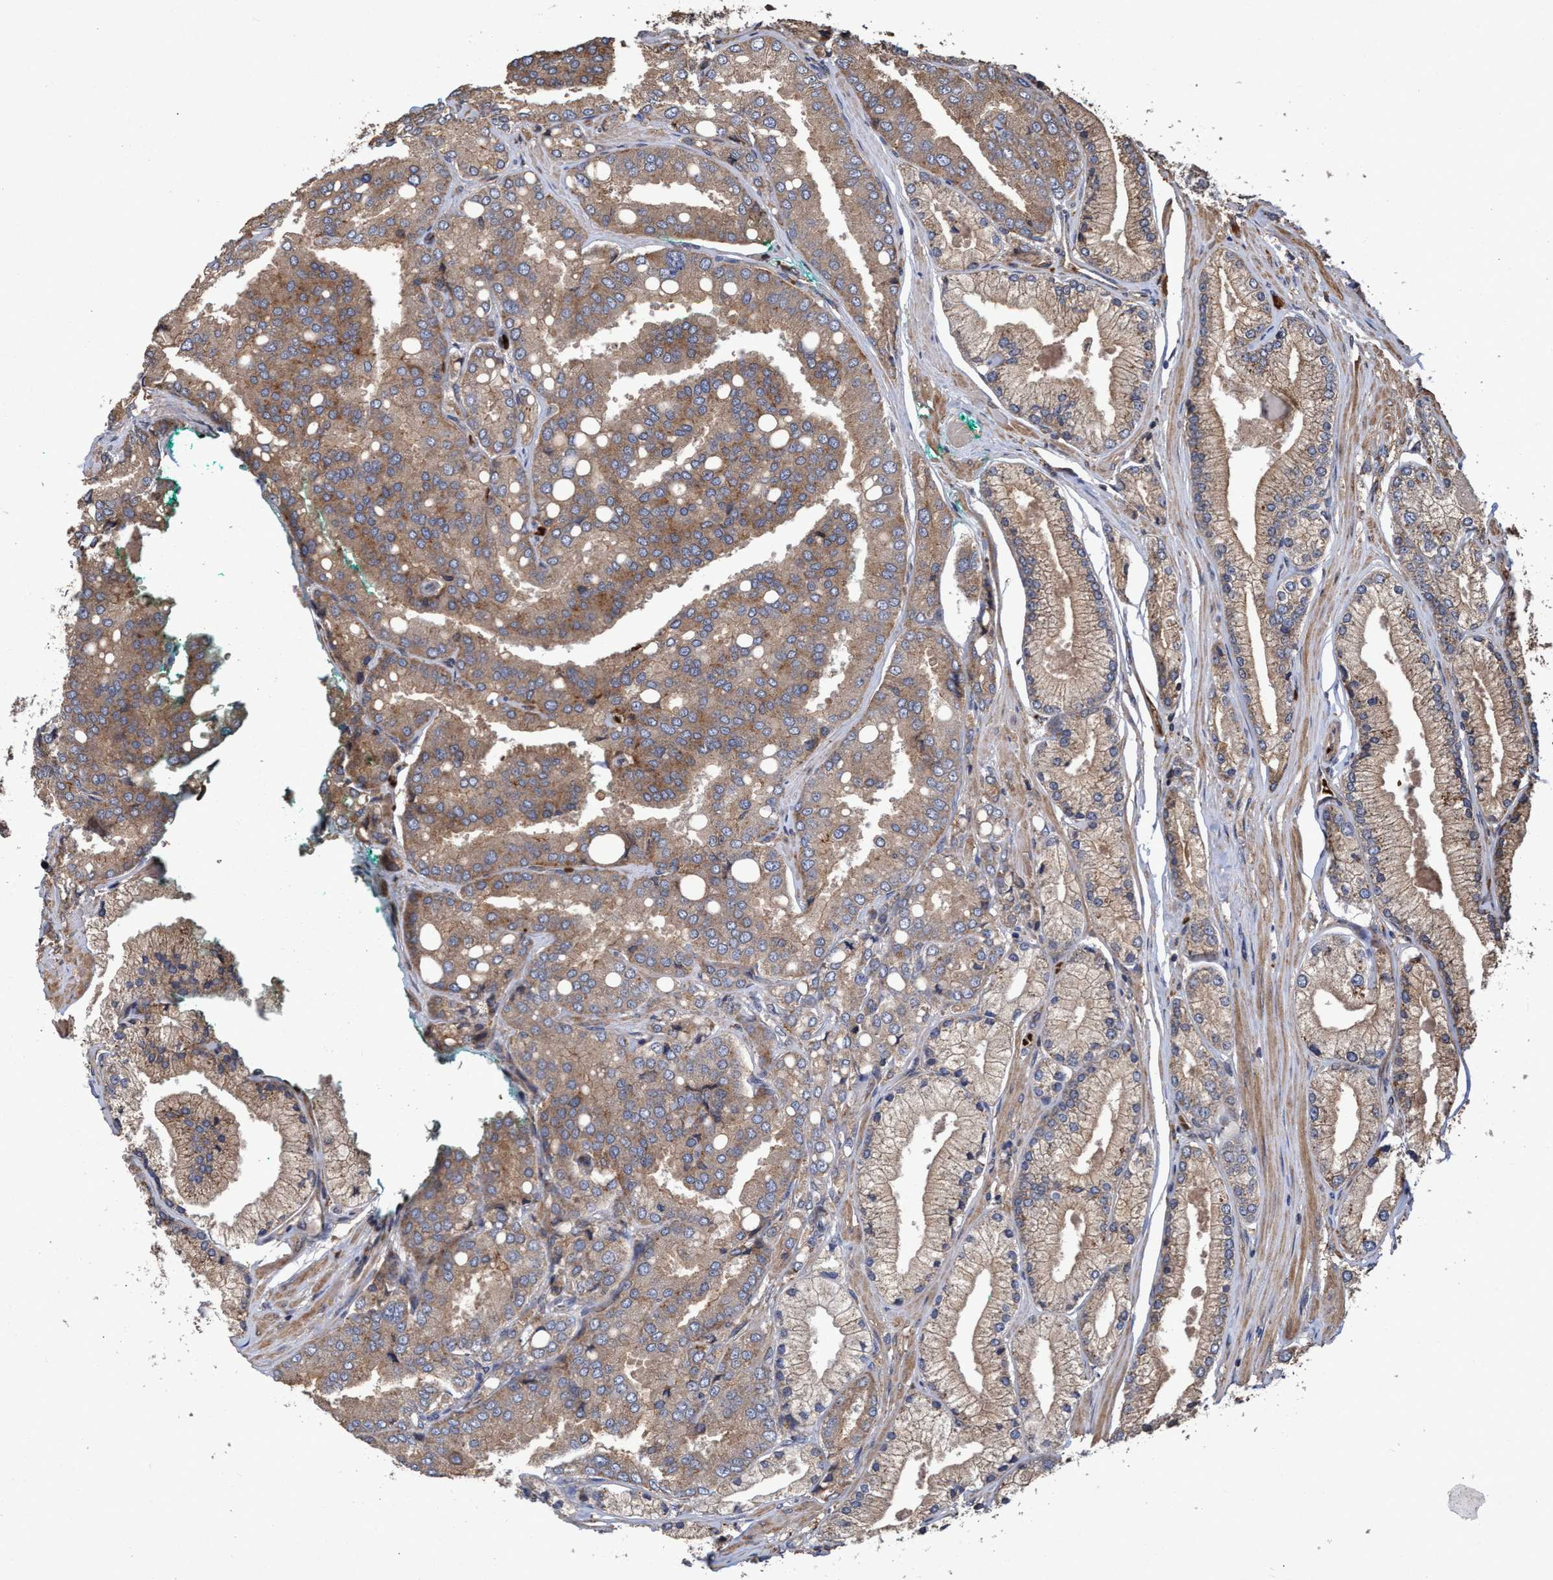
{"staining": {"intensity": "moderate", "quantity": ">75%", "location": "cytoplasmic/membranous"}, "tissue": "prostate cancer", "cell_type": "Tumor cells", "image_type": "cancer", "snomed": [{"axis": "morphology", "description": "Adenocarcinoma, High grade"}, {"axis": "topography", "description": "Prostate"}], "caption": "A micrograph showing moderate cytoplasmic/membranous staining in approximately >75% of tumor cells in prostate cancer (high-grade adenocarcinoma), as visualized by brown immunohistochemical staining.", "gene": "CHMP6", "patient": {"sex": "male", "age": 50}}